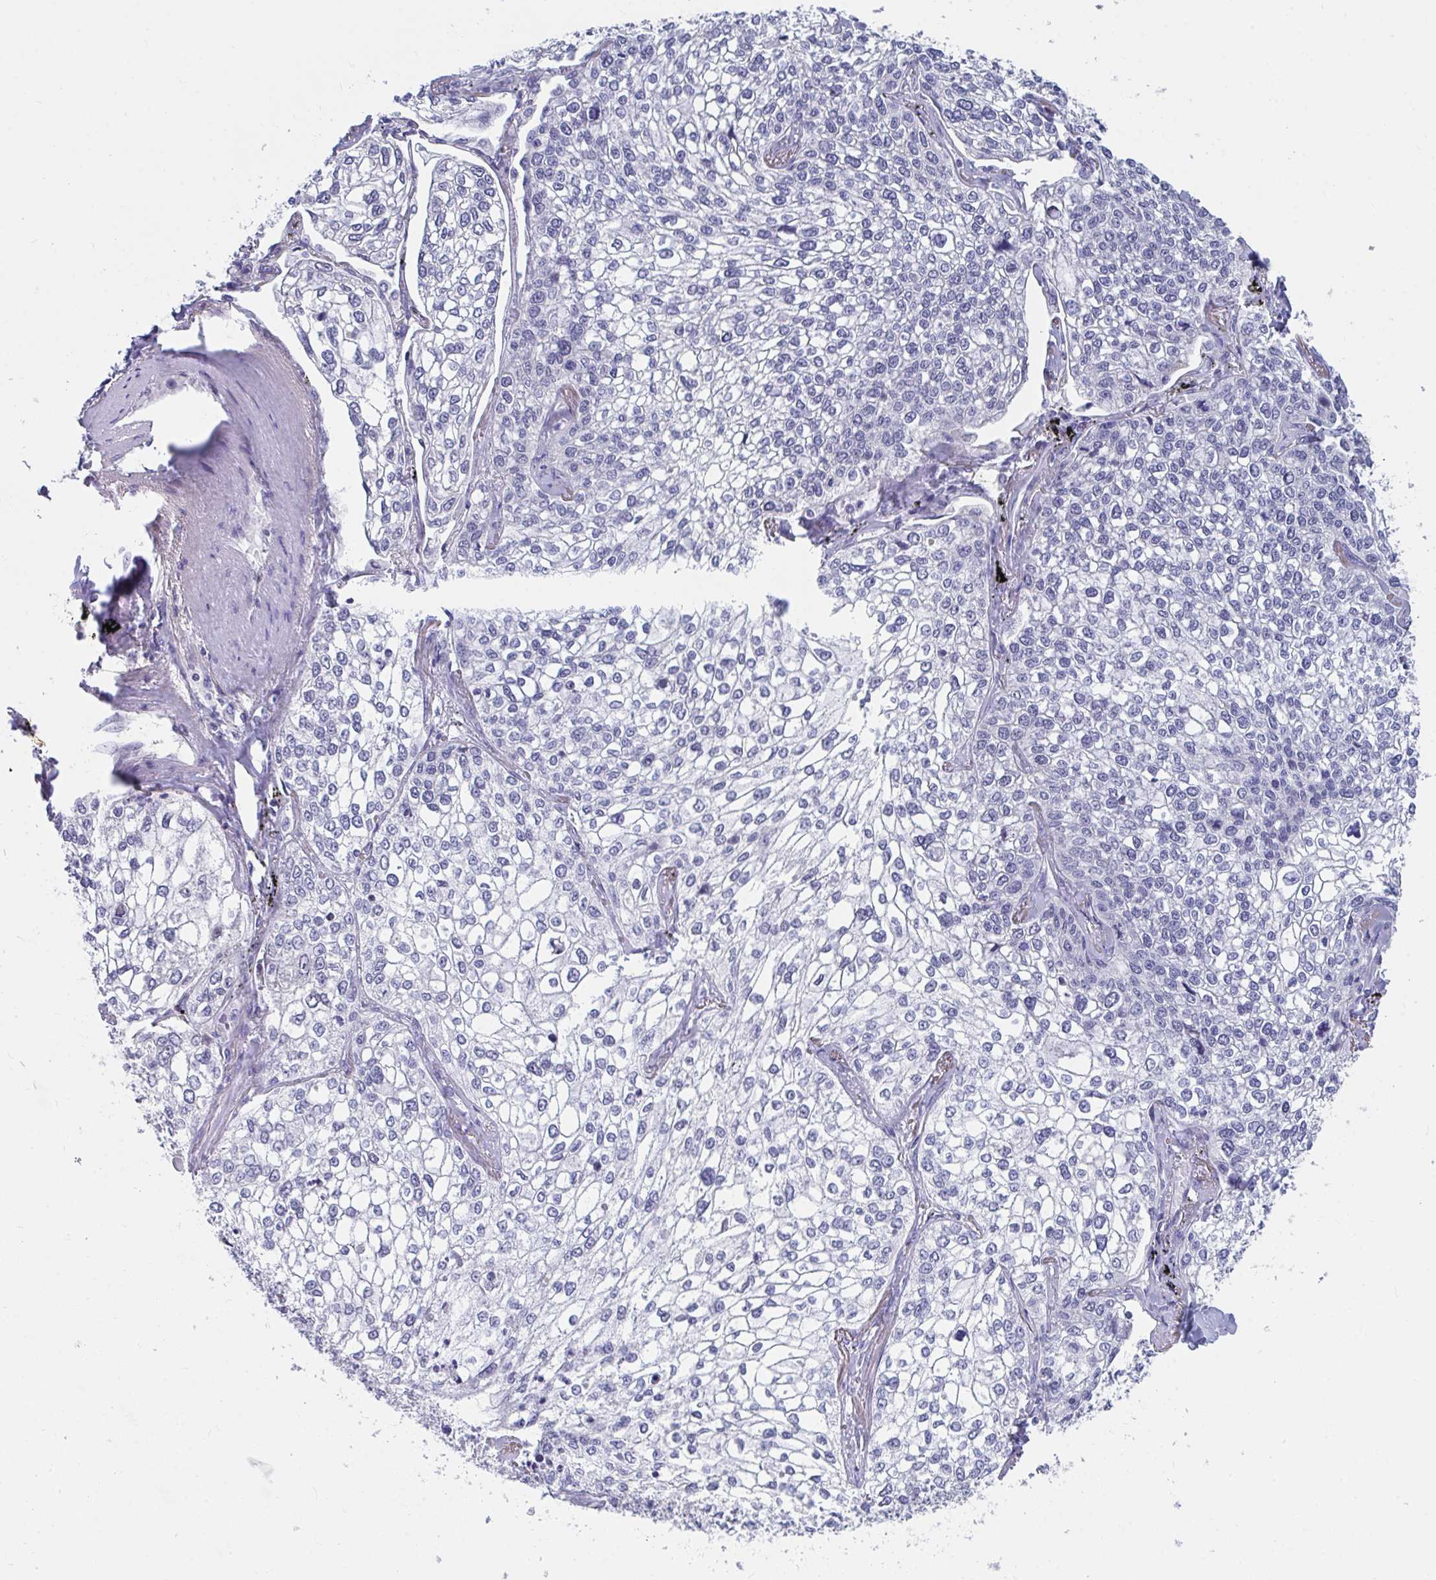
{"staining": {"intensity": "negative", "quantity": "none", "location": "none"}, "tissue": "lung cancer", "cell_type": "Tumor cells", "image_type": "cancer", "snomed": [{"axis": "morphology", "description": "Squamous cell carcinoma, NOS"}, {"axis": "topography", "description": "Lung"}], "caption": "Immunohistochemistry (IHC) photomicrograph of neoplastic tissue: lung cancer stained with DAB demonstrates no significant protein staining in tumor cells.", "gene": "FAM156B", "patient": {"sex": "male", "age": 74}}